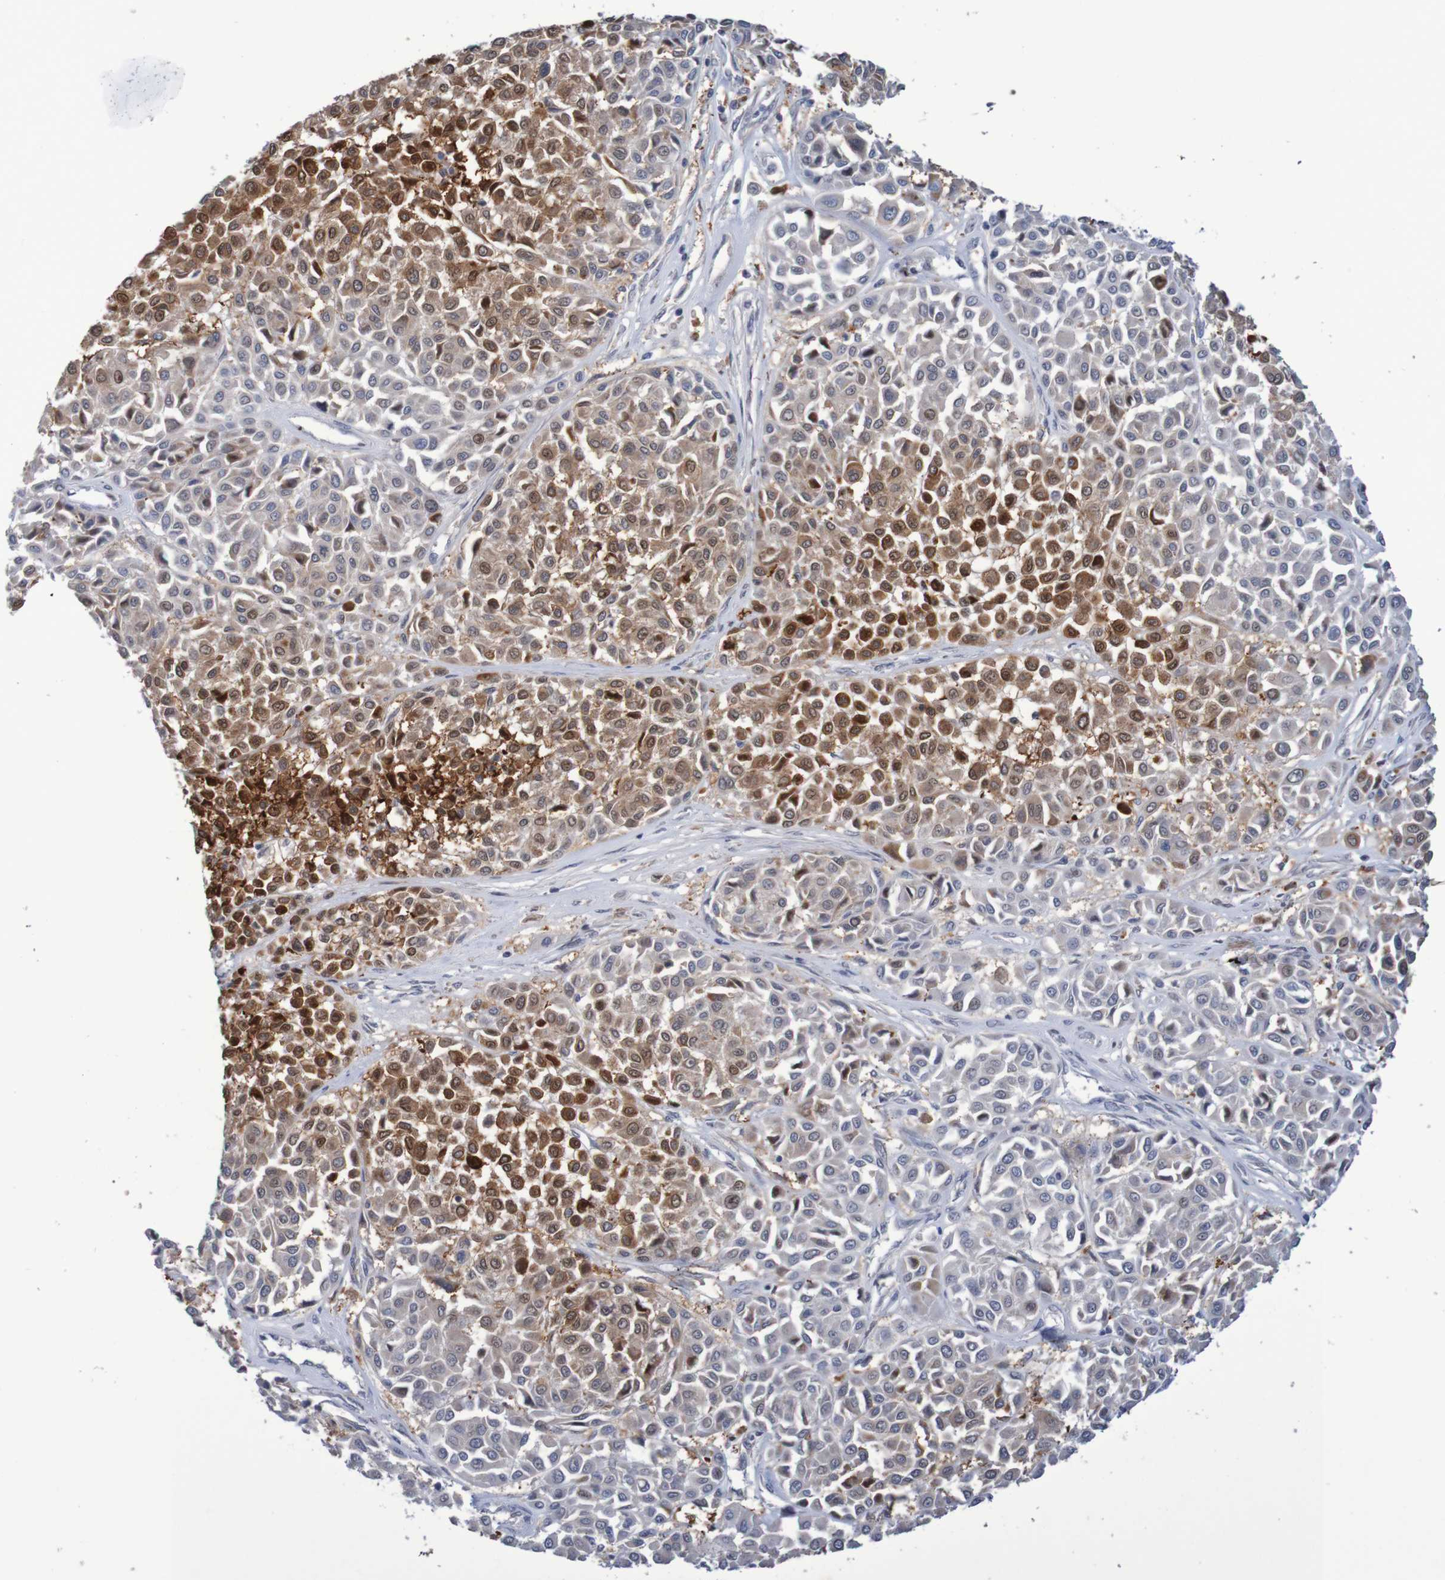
{"staining": {"intensity": "moderate", "quantity": "25%-75%", "location": "cytoplasmic/membranous,nuclear"}, "tissue": "melanoma", "cell_type": "Tumor cells", "image_type": "cancer", "snomed": [{"axis": "morphology", "description": "Malignant melanoma, Metastatic site"}, {"axis": "topography", "description": "Soft tissue"}], "caption": "Moderate cytoplasmic/membranous and nuclear staining is identified in about 25%-75% of tumor cells in melanoma.", "gene": "FBP2", "patient": {"sex": "male", "age": 41}}